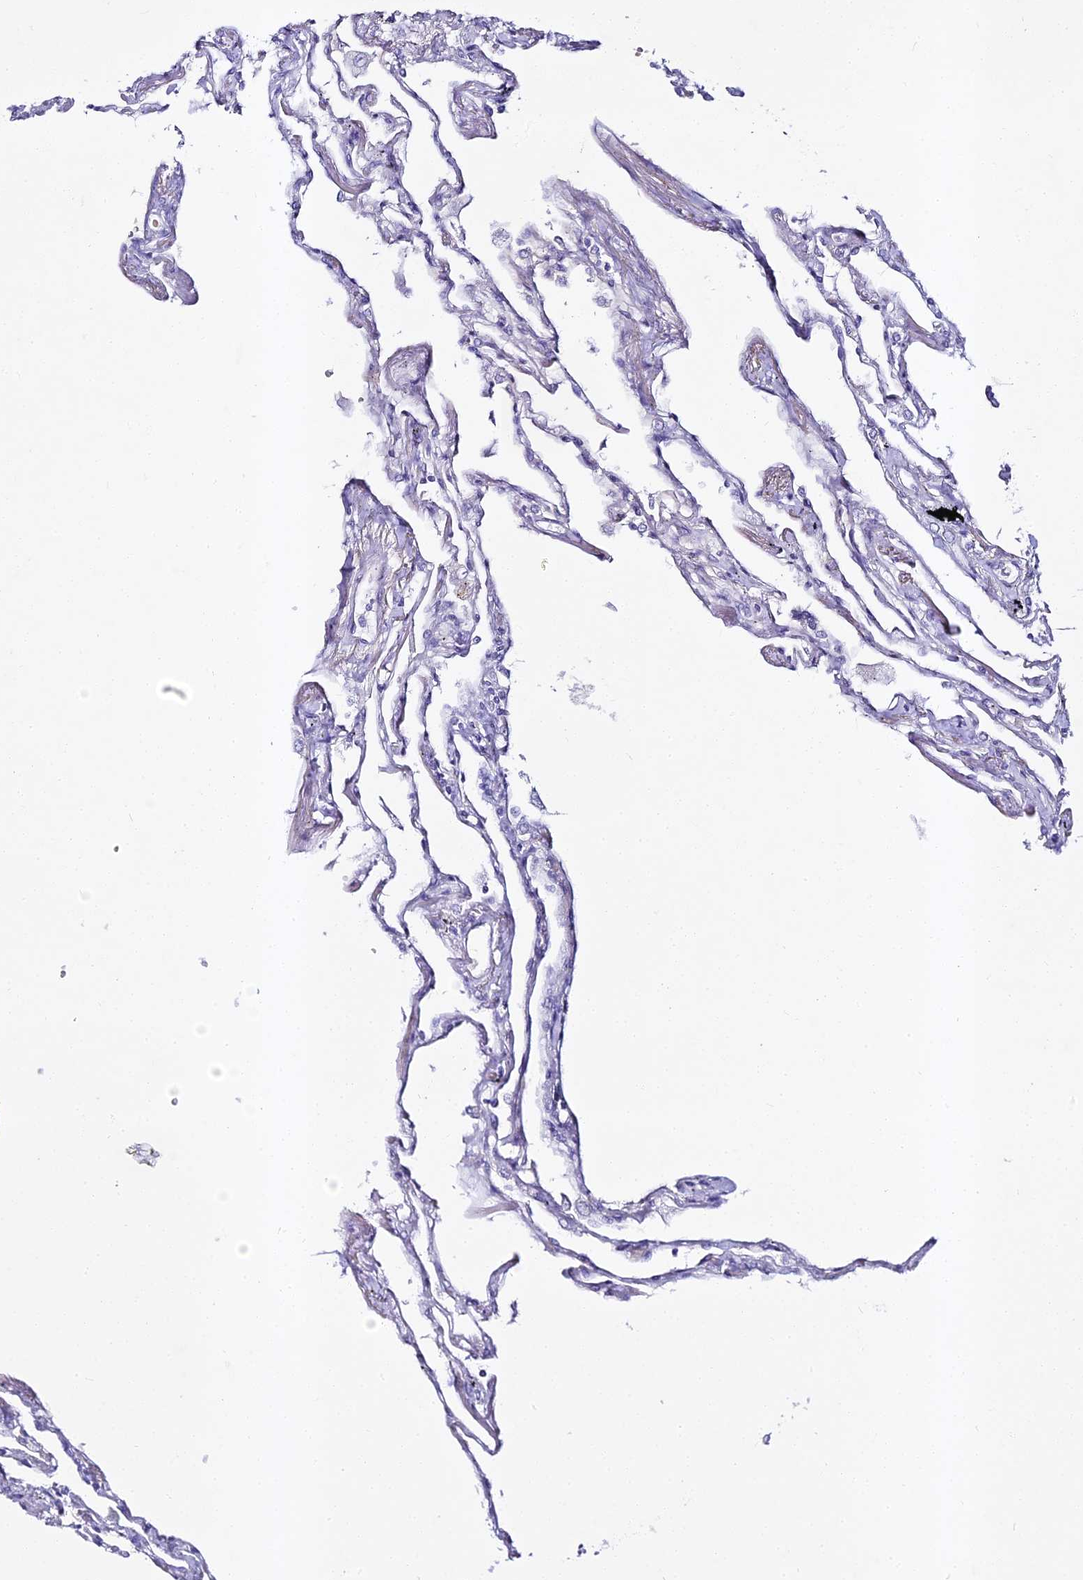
{"staining": {"intensity": "negative", "quantity": "none", "location": "none"}, "tissue": "lung", "cell_type": "Alveolar cells", "image_type": "normal", "snomed": [{"axis": "morphology", "description": "Normal tissue, NOS"}, {"axis": "topography", "description": "Lung"}], "caption": "Immunohistochemical staining of normal lung demonstrates no significant expression in alveolar cells. (Brightfield microscopy of DAB (3,3'-diaminobenzidine) immunohistochemistry at high magnification).", "gene": "ALPG", "patient": {"sex": "female", "age": 67}}